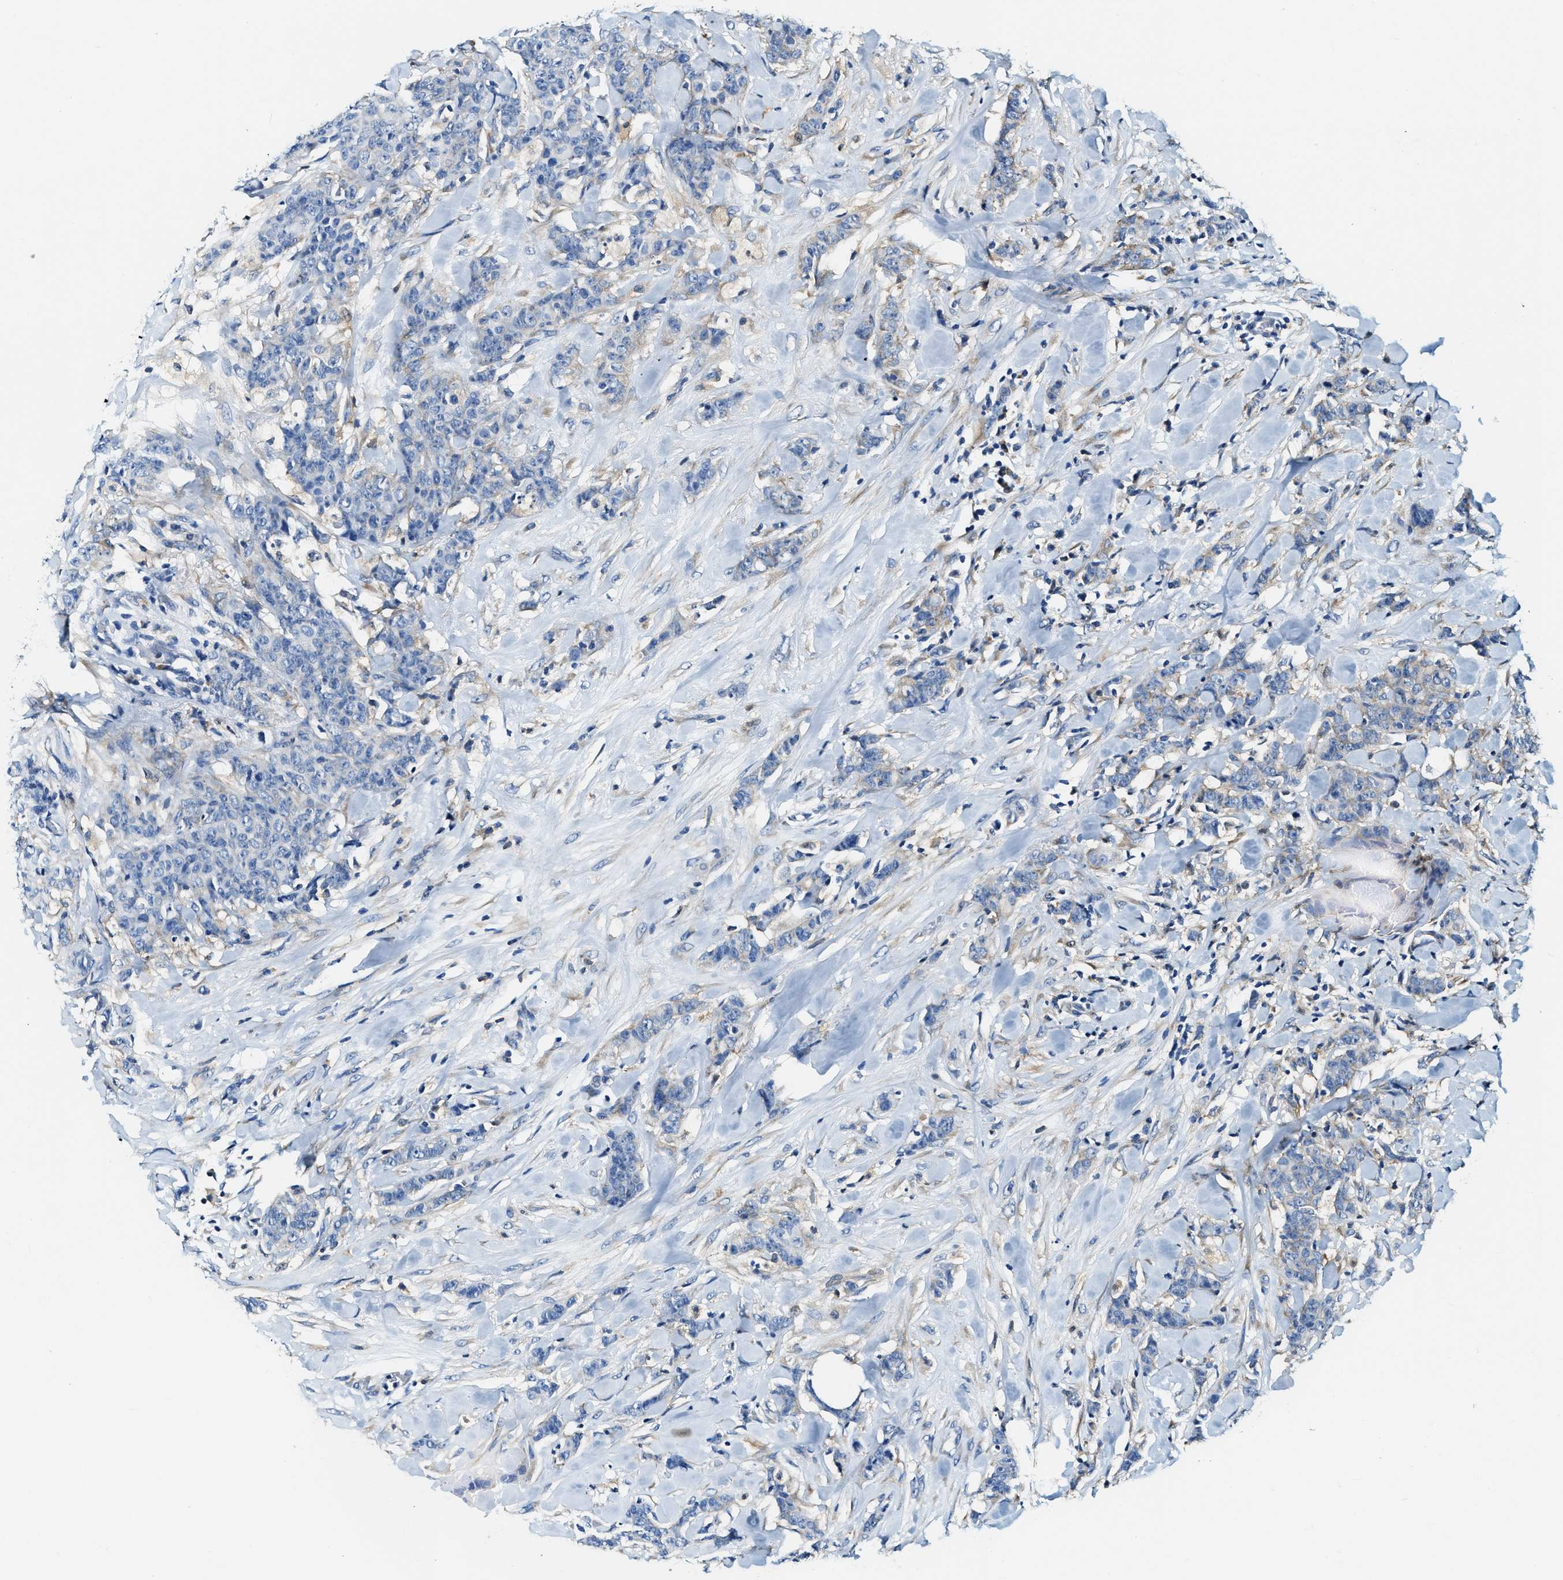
{"staining": {"intensity": "weak", "quantity": "<25%", "location": "cytoplasmic/membranous"}, "tissue": "breast cancer", "cell_type": "Tumor cells", "image_type": "cancer", "snomed": [{"axis": "morphology", "description": "Normal tissue, NOS"}, {"axis": "morphology", "description": "Duct carcinoma"}, {"axis": "topography", "description": "Breast"}], "caption": "Immunohistochemistry histopathology image of neoplastic tissue: breast invasive ductal carcinoma stained with DAB (3,3'-diaminobenzidine) demonstrates no significant protein staining in tumor cells.", "gene": "EIF2AK2", "patient": {"sex": "female", "age": 40}}